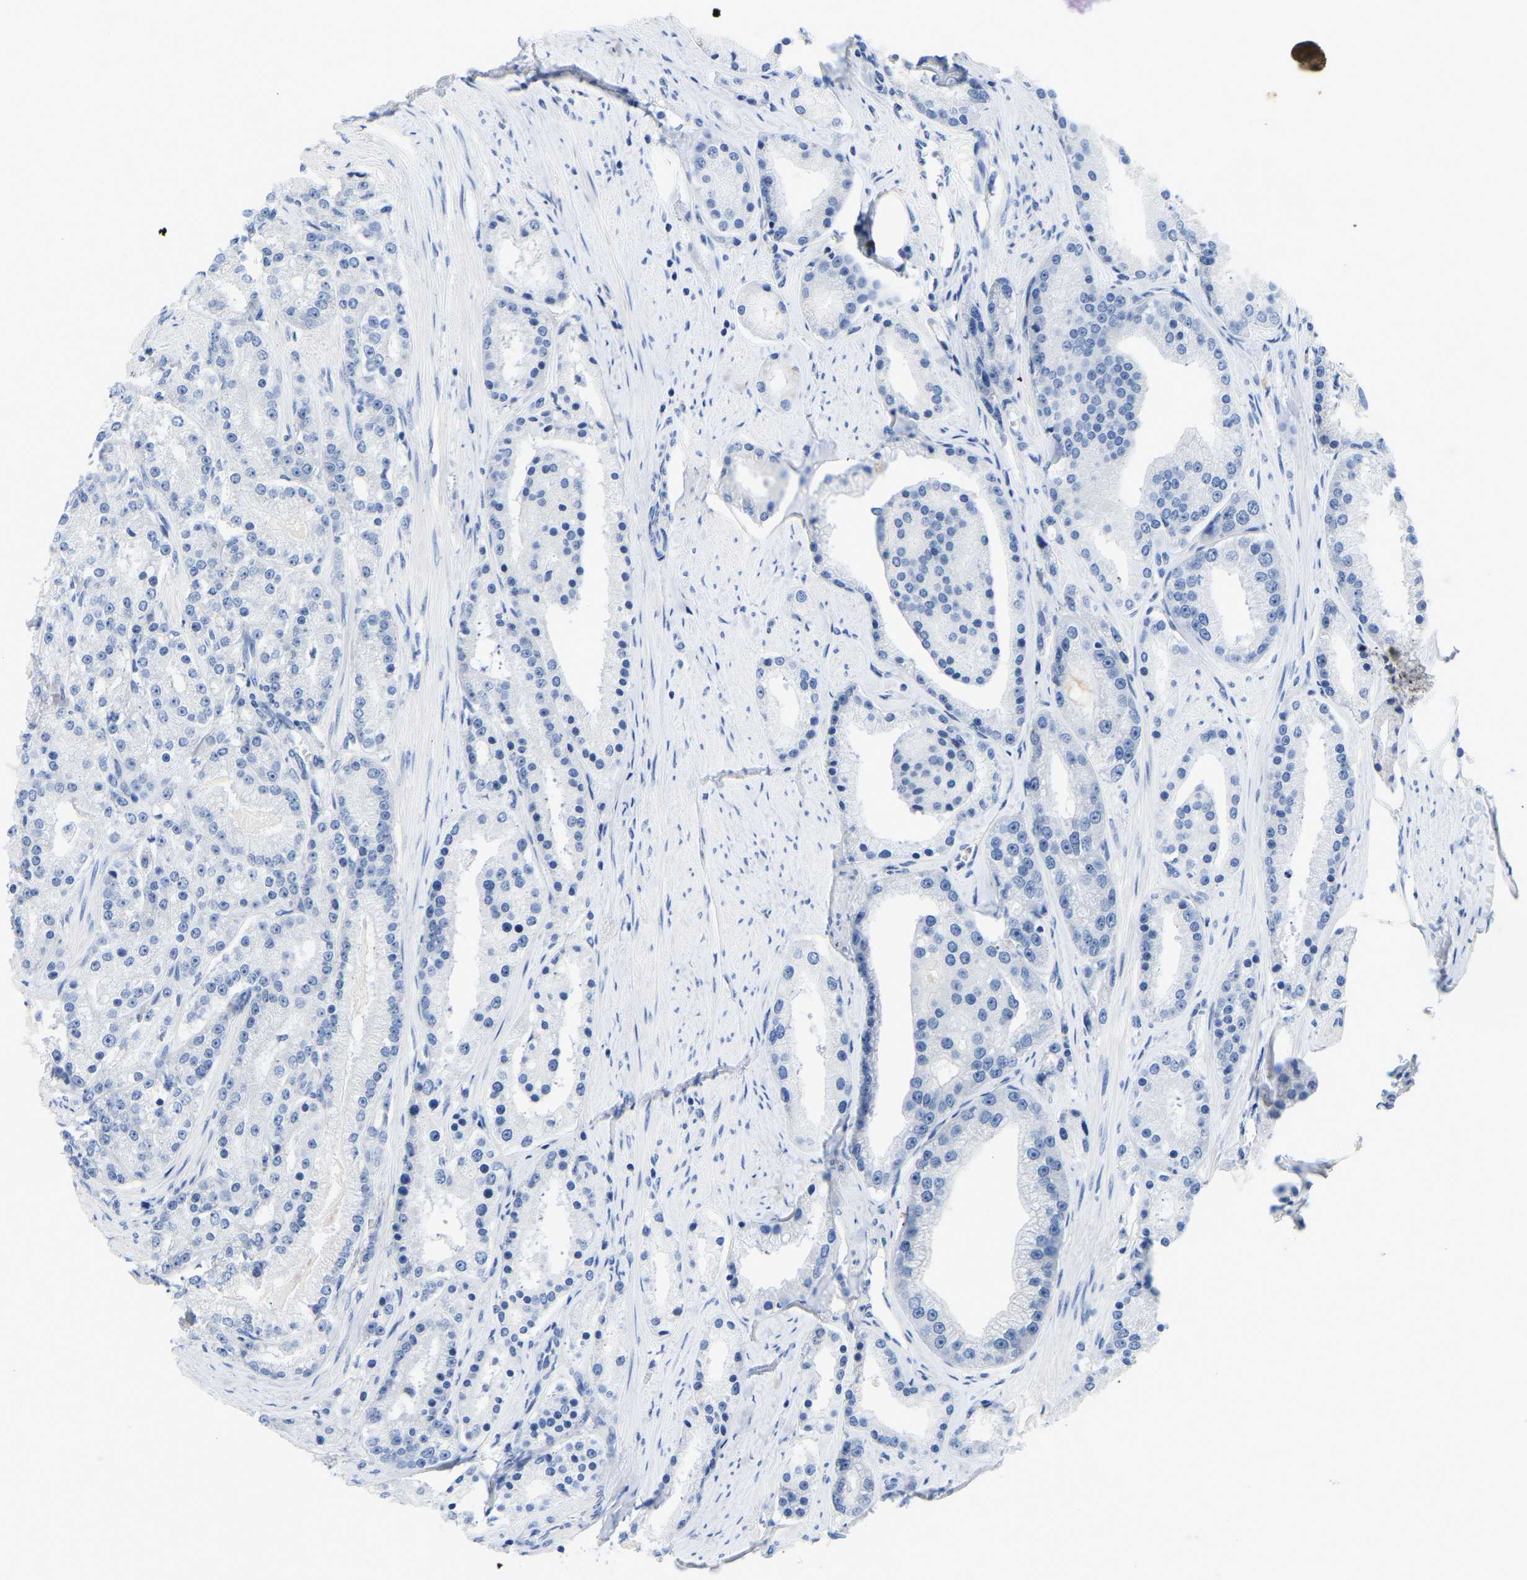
{"staining": {"intensity": "negative", "quantity": "none", "location": "none"}, "tissue": "prostate cancer", "cell_type": "Tumor cells", "image_type": "cancer", "snomed": [{"axis": "morphology", "description": "Adenocarcinoma, Low grade"}, {"axis": "topography", "description": "Prostate"}], "caption": "High power microscopy image of an IHC image of prostate adenocarcinoma (low-grade), revealing no significant staining in tumor cells.", "gene": "ABCA10", "patient": {"sex": "male", "age": 63}}